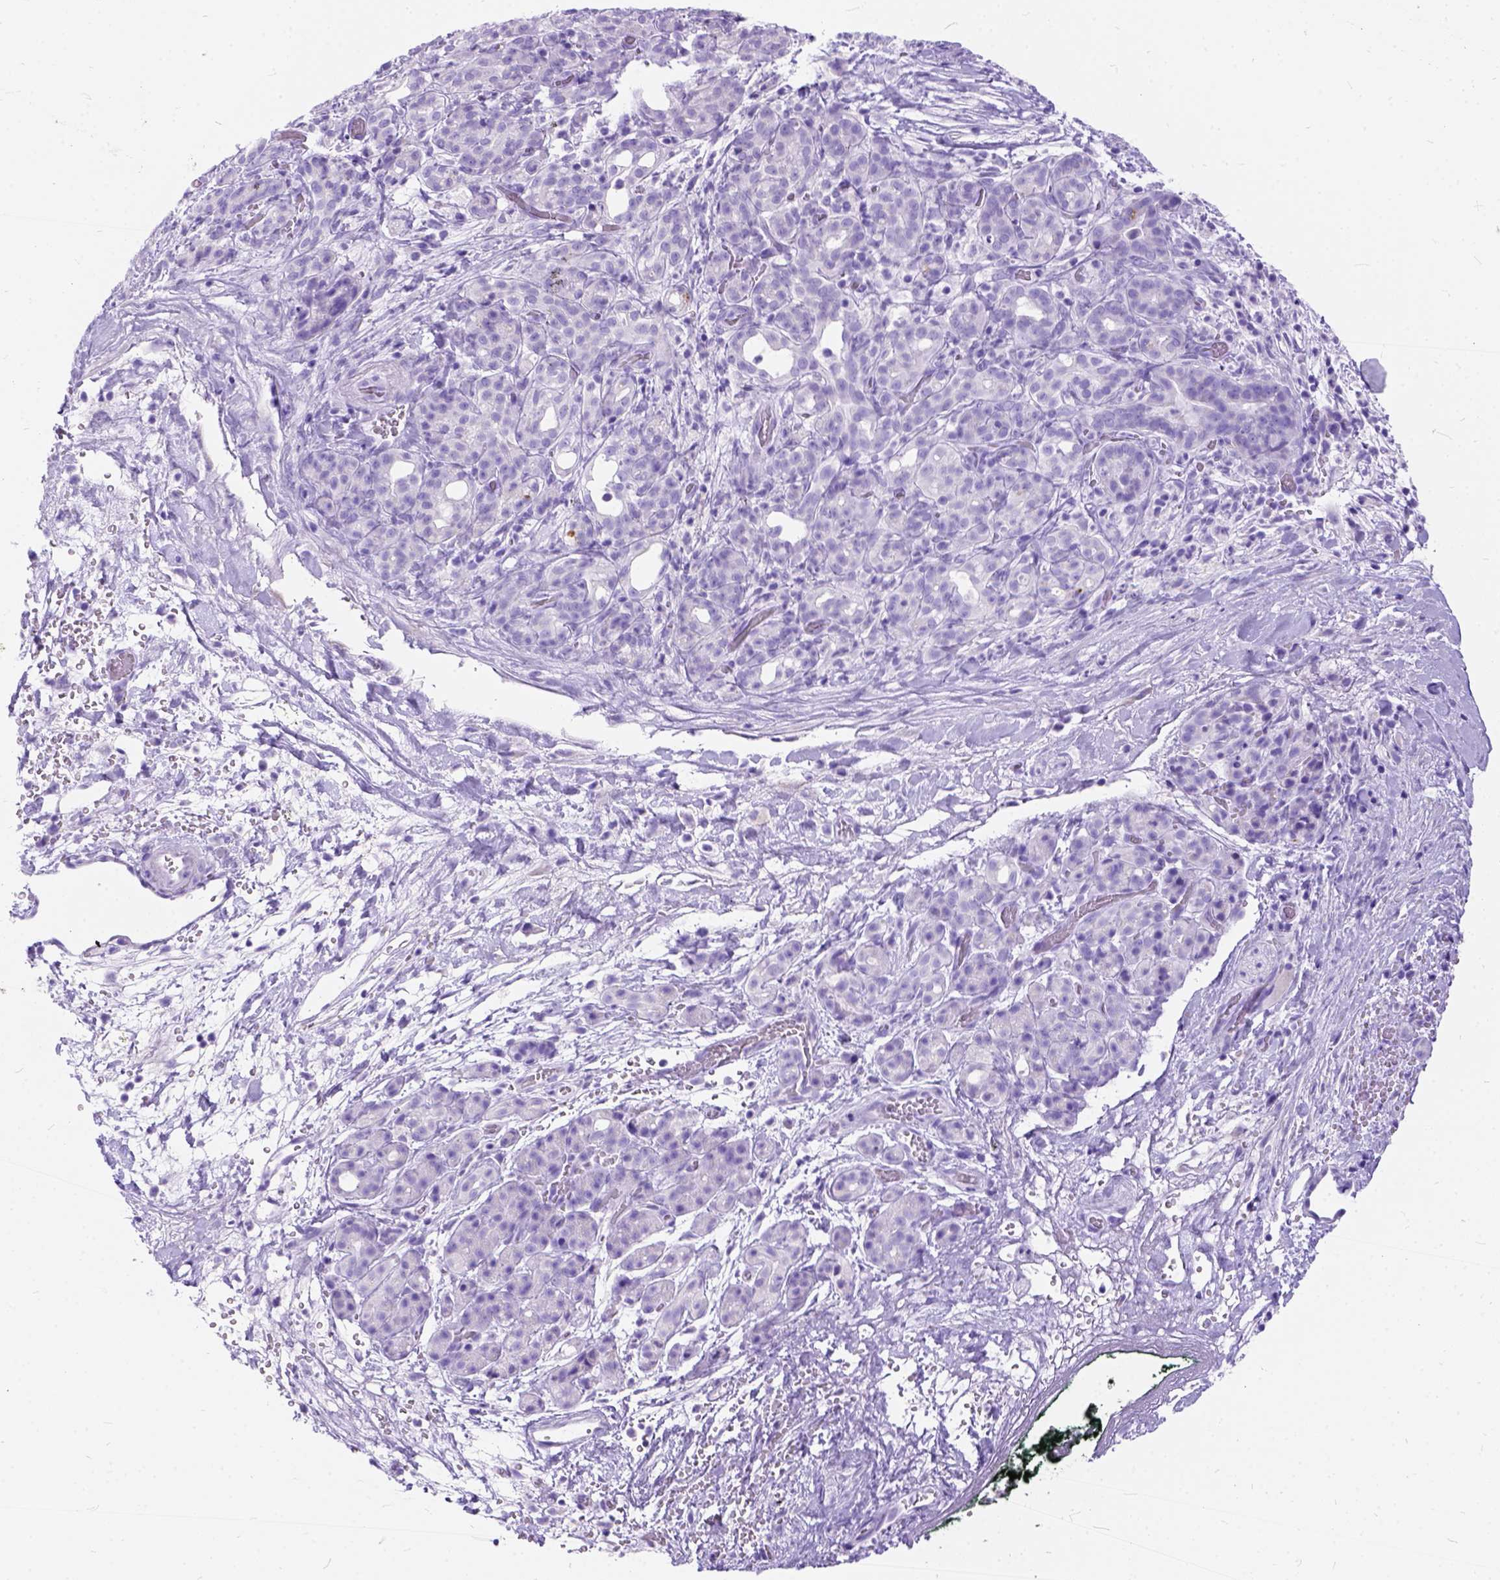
{"staining": {"intensity": "negative", "quantity": "none", "location": "none"}, "tissue": "pancreatic cancer", "cell_type": "Tumor cells", "image_type": "cancer", "snomed": [{"axis": "morphology", "description": "Adenocarcinoma, NOS"}, {"axis": "topography", "description": "Pancreas"}], "caption": "There is no significant expression in tumor cells of pancreatic cancer. (DAB IHC with hematoxylin counter stain).", "gene": "C1QTNF3", "patient": {"sex": "male", "age": 44}}